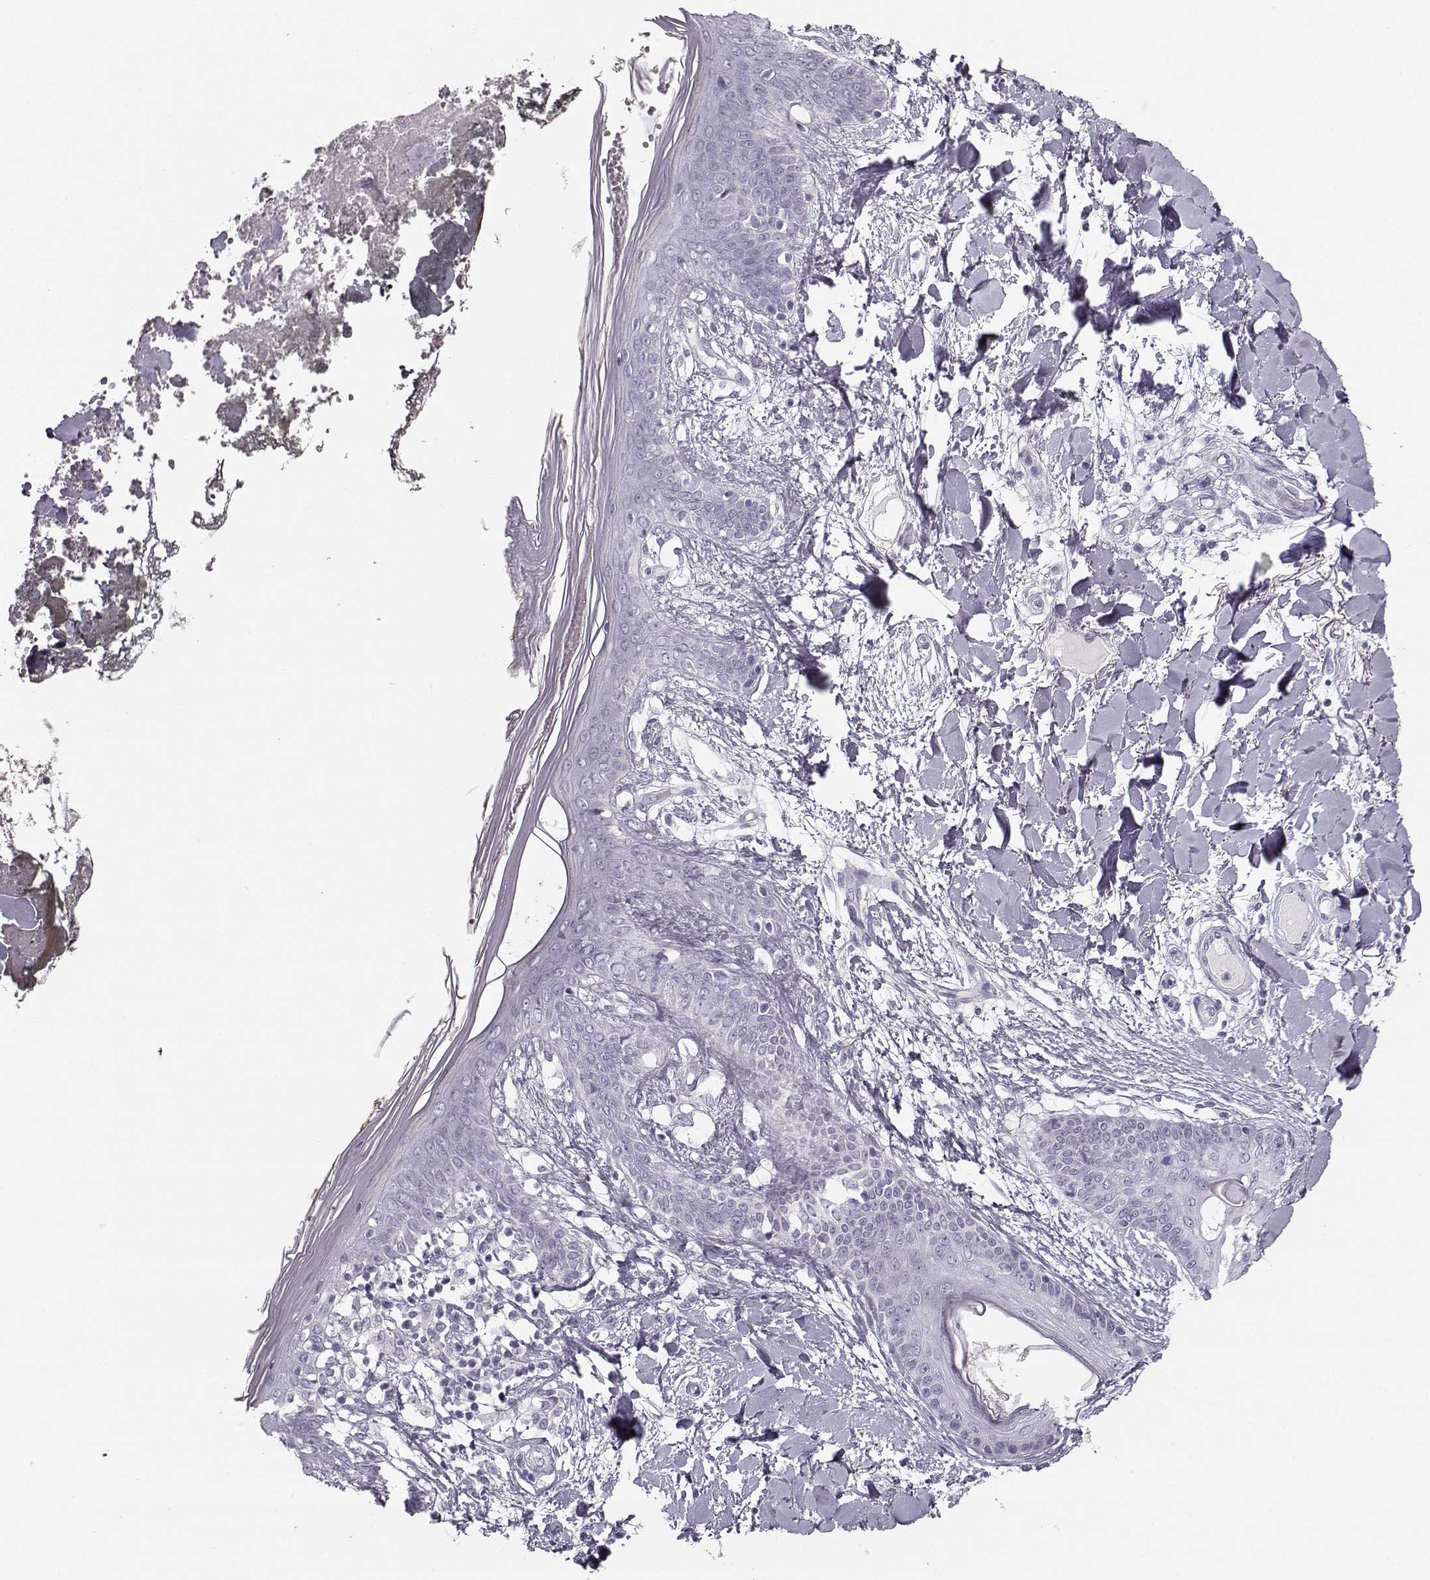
{"staining": {"intensity": "negative", "quantity": "none", "location": "none"}, "tissue": "skin", "cell_type": "Fibroblasts", "image_type": "normal", "snomed": [{"axis": "morphology", "description": "Normal tissue, NOS"}, {"axis": "topography", "description": "Skin"}], "caption": "Immunohistochemistry photomicrograph of benign skin: skin stained with DAB reveals no significant protein expression in fibroblasts. The staining is performed using DAB brown chromogen with nuclei counter-stained in using hematoxylin.", "gene": "CASR", "patient": {"sex": "female", "age": 34}}